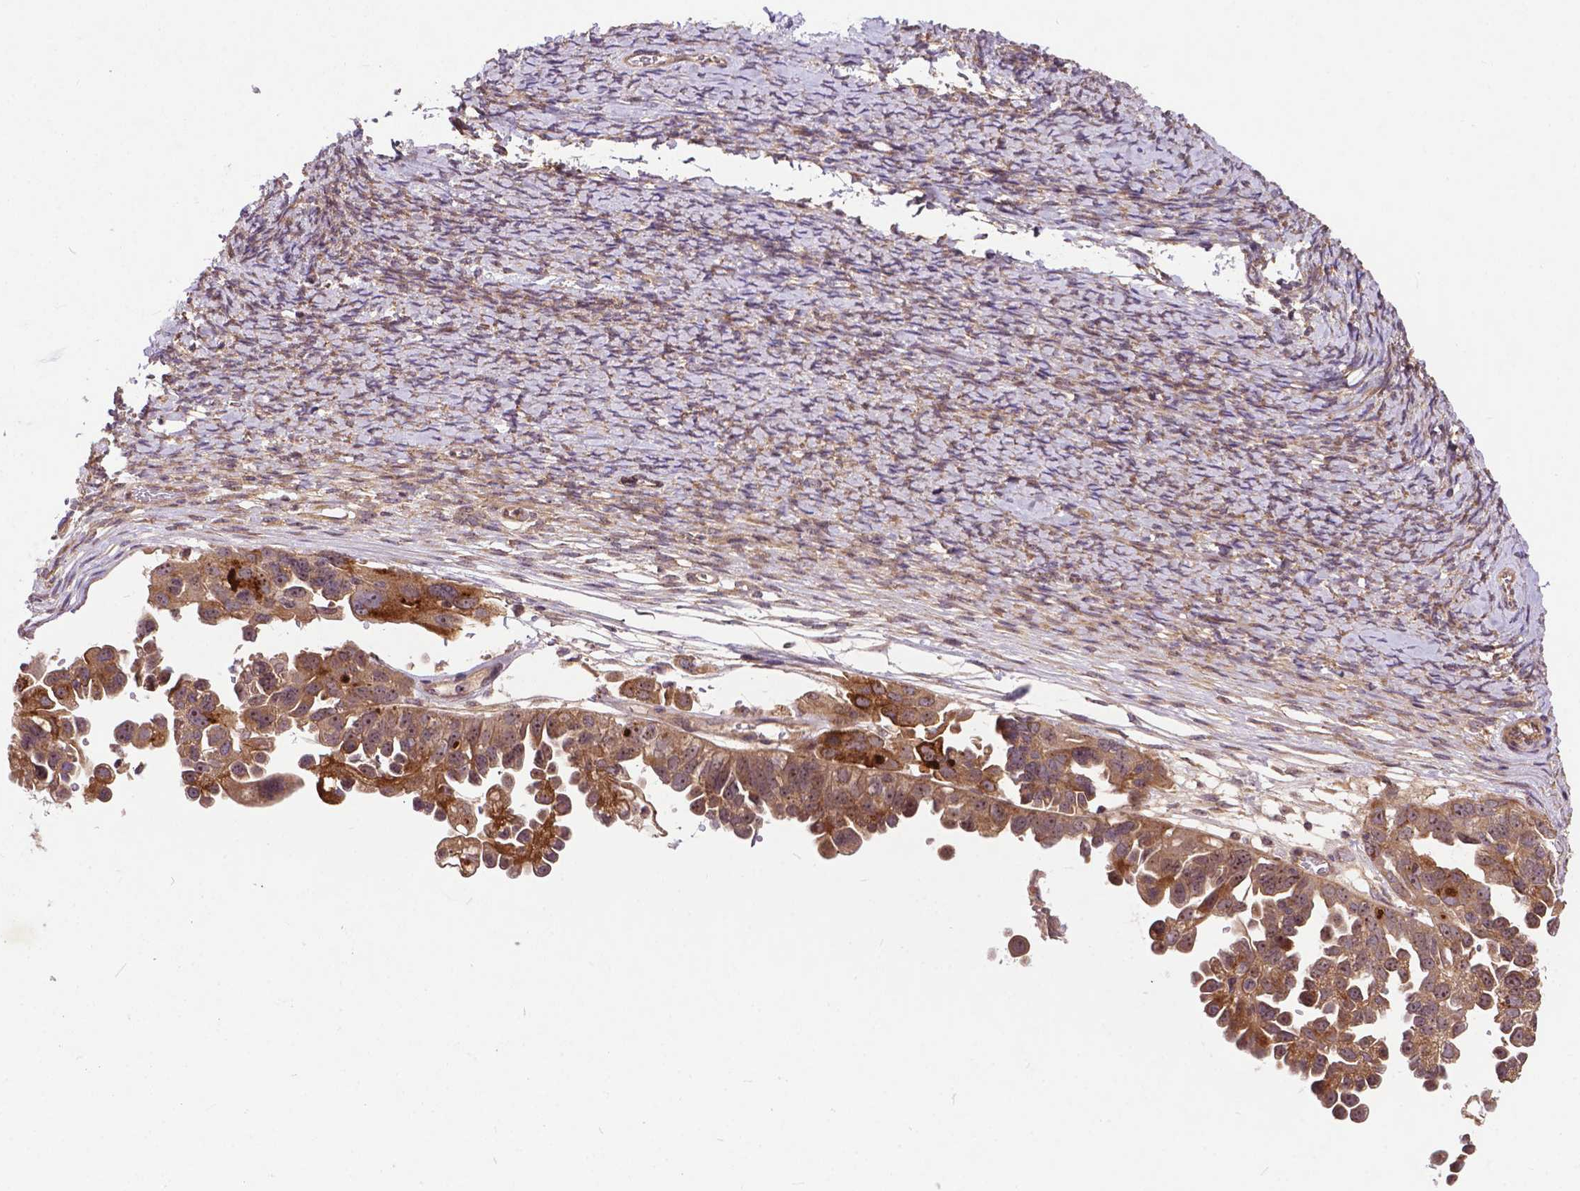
{"staining": {"intensity": "moderate", "quantity": ">75%", "location": "cytoplasmic/membranous"}, "tissue": "ovarian cancer", "cell_type": "Tumor cells", "image_type": "cancer", "snomed": [{"axis": "morphology", "description": "Cystadenocarcinoma, serous, NOS"}, {"axis": "topography", "description": "Ovary"}], "caption": "IHC staining of ovarian serous cystadenocarcinoma, which reveals medium levels of moderate cytoplasmic/membranous staining in about >75% of tumor cells indicating moderate cytoplasmic/membranous protein expression. The staining was performed using DAB (3,3'-diaminobenzidine) (brown) for protein detection and nuclei were counterstained in hematoxylin (blue).", "gene": "PARP3", "patient": {"sex": "female", "age": 53}}